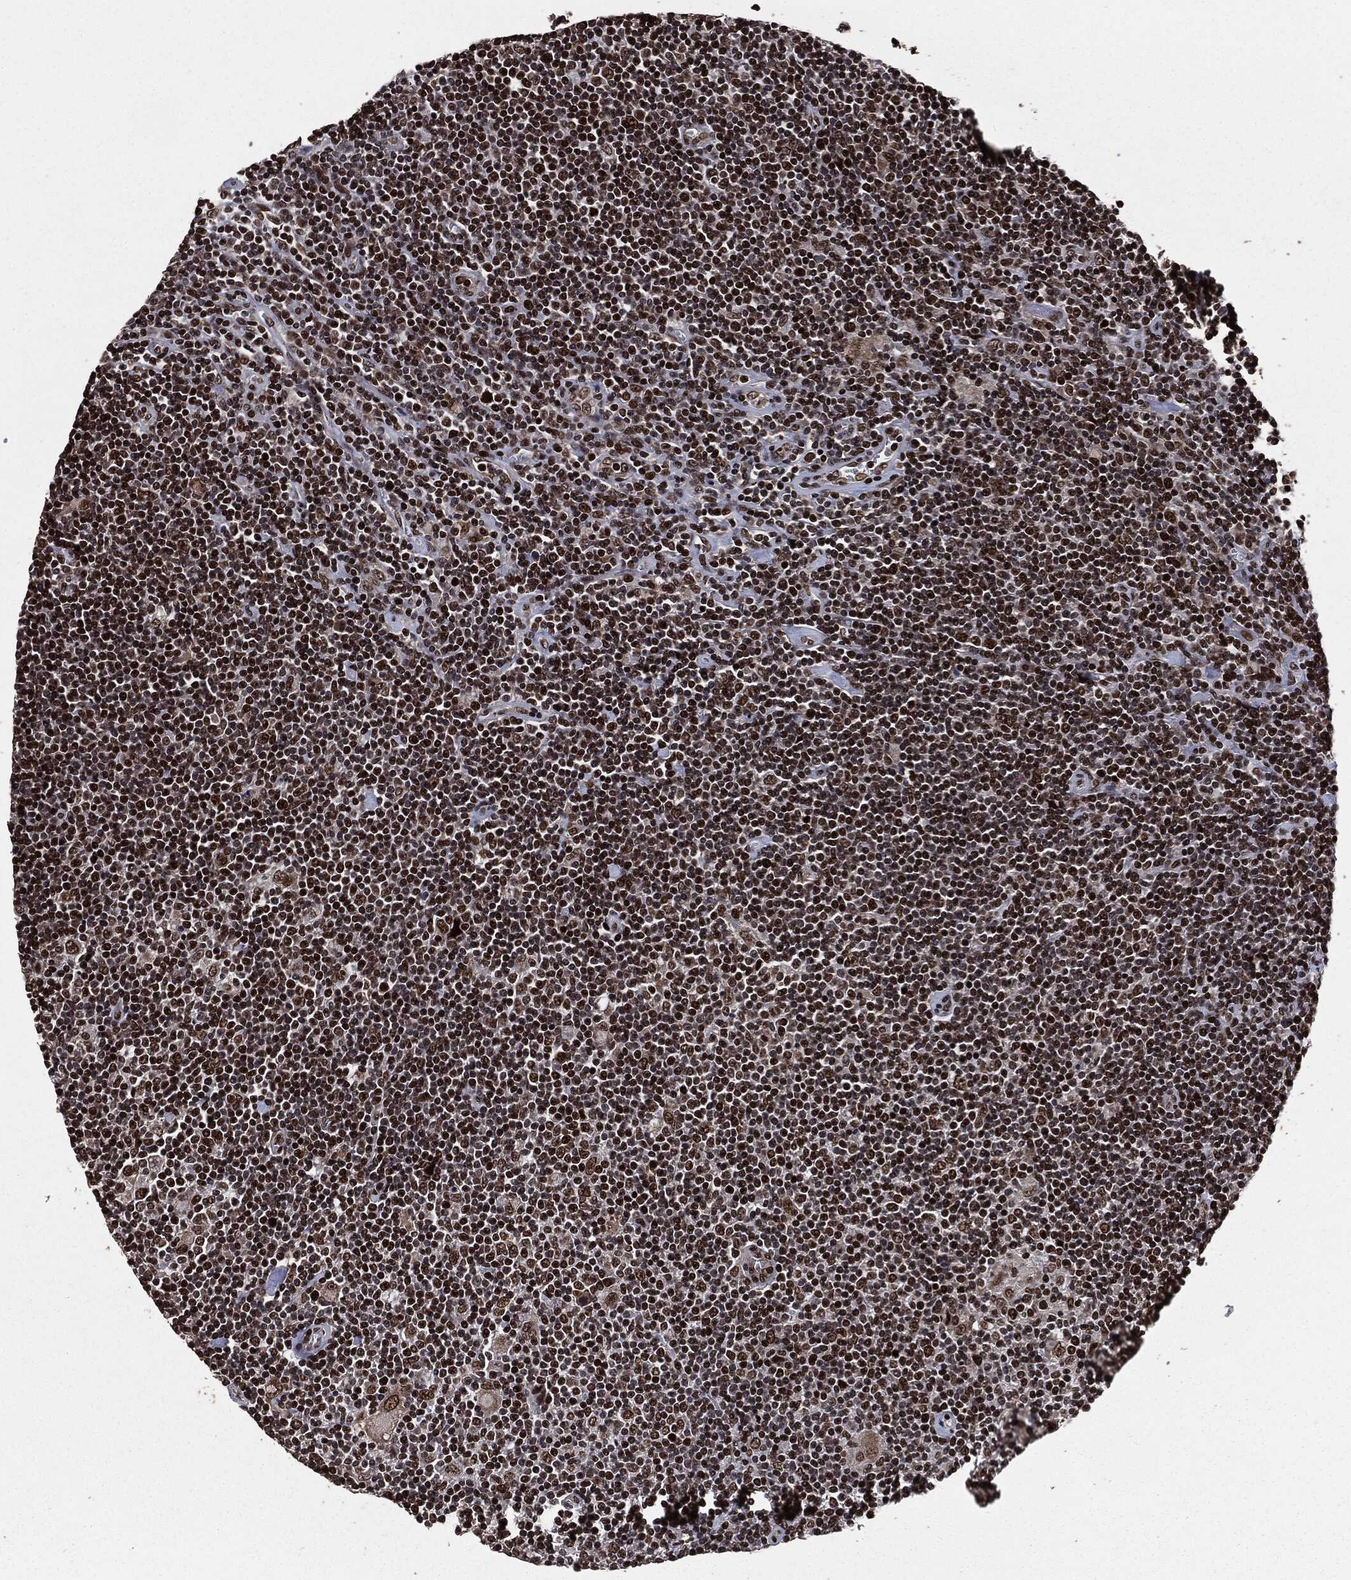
{"staining": {"intensity": "strong", "quantity": ">75%", "location": "nuclear"}, "tissue": "lymphoma", "cell_type": "Tumor cells", "image_type": "cancer", "snomed": [{"axis": "morphology", "description": "Hodgkin's disease, NOS"}, {"axis": "topography", "description": "Lymph node"}], "caption": "Immunohistochemistry of Hodgkin's disease reveals high levels of strong nuclear positivity in approximately >75% of tumor cells. (Stains: DAB in brown, nuclei in blue, Microscopy: brightfield microscopy at high magnification).", "gene": "DVL2", "patient": {"sex": "male", "age": 40}}